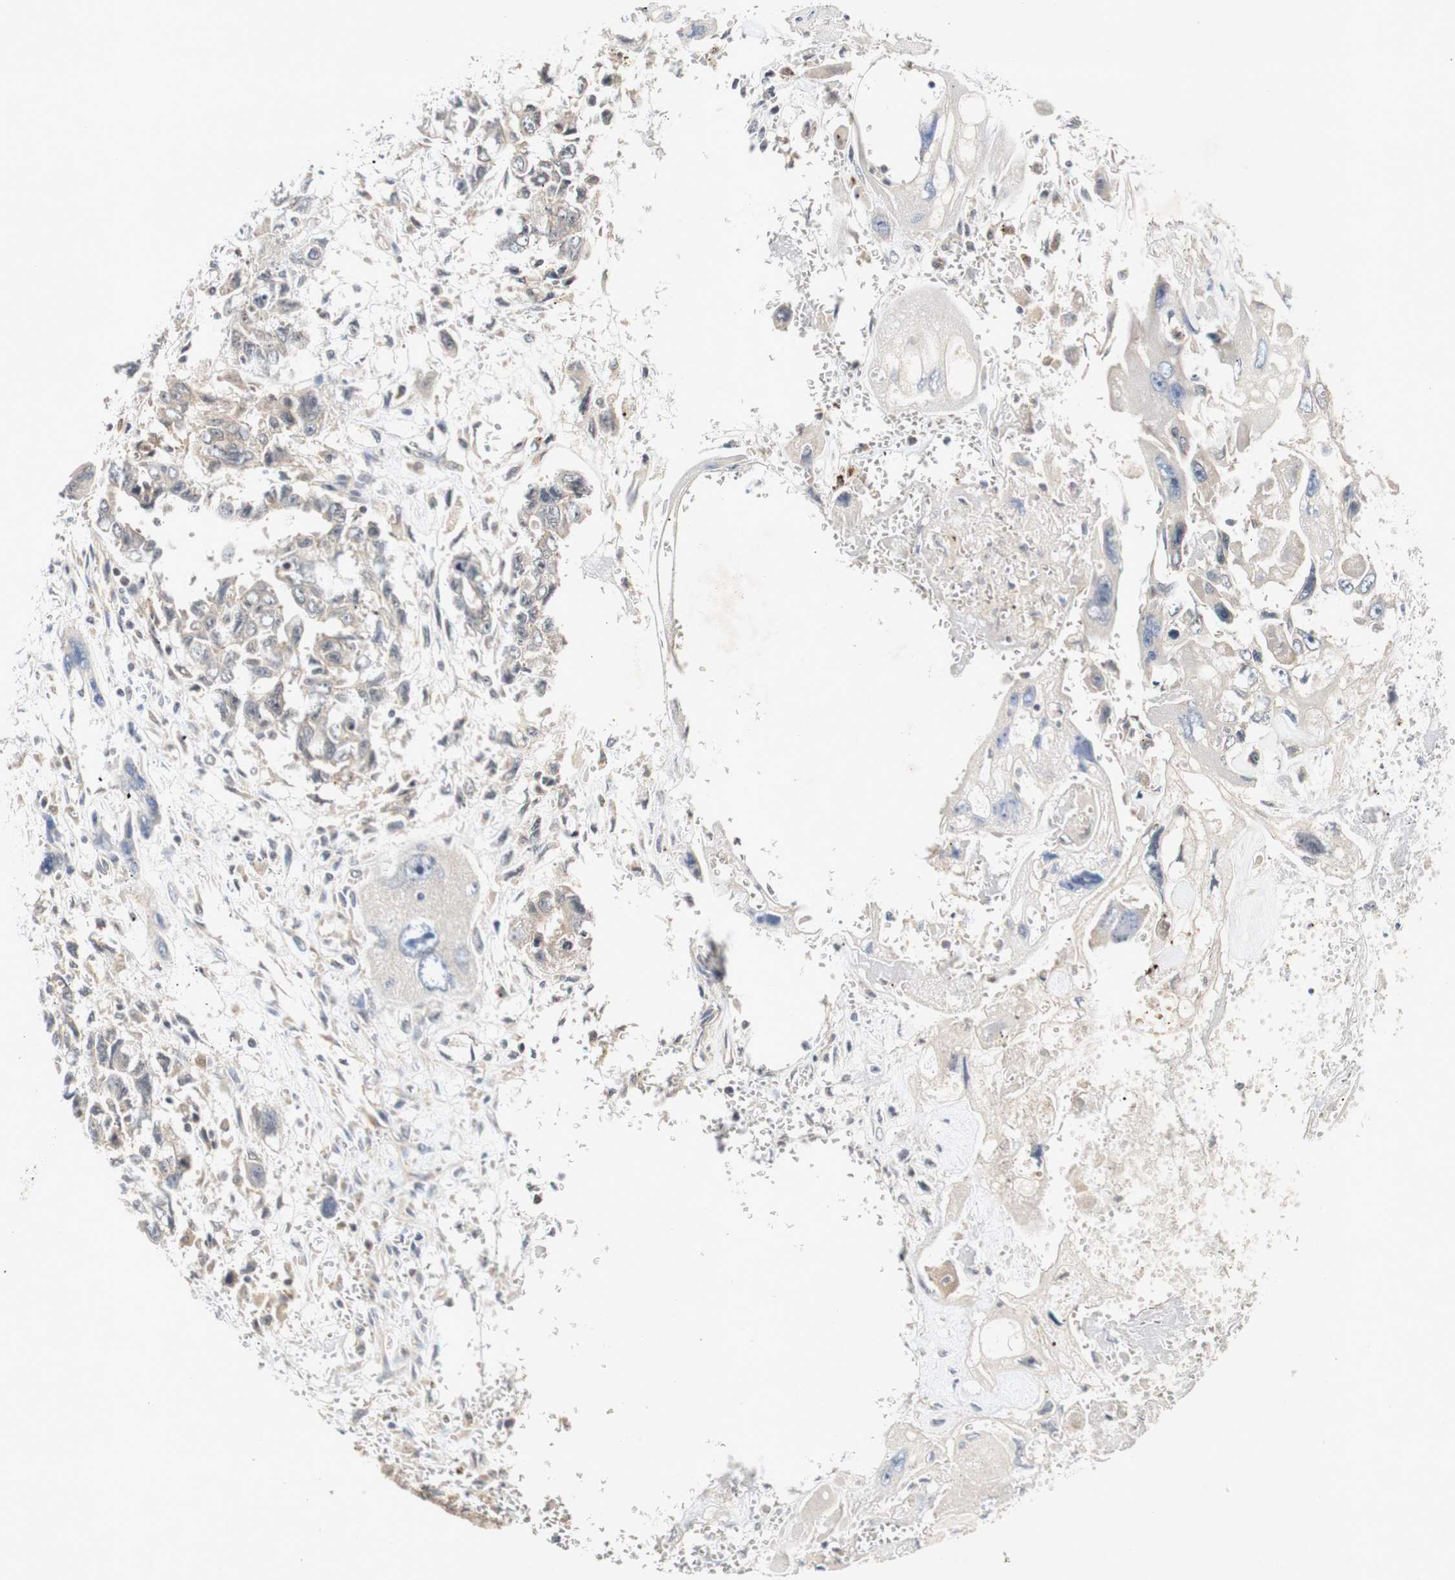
{"staining": {"intensity": "moderate", "quantity": ">75%", "location": "cytoplasmic/membranous"}, "tissue": "testis cancer", "cell_type": "Tumor cells", "image_type": "cancer", "snomed": [{"axis": "morphology", "description": "Carcinoma, Embryonal, NOS"}, {"axis": "topography", "description": "Testis"}], "caption": "Embryonal carcinoma (testis) stained with a protein marker shows moderate staining in tumor cells.", "gene": "PIN1", "patient": {"sex": "male", "age": 28}}